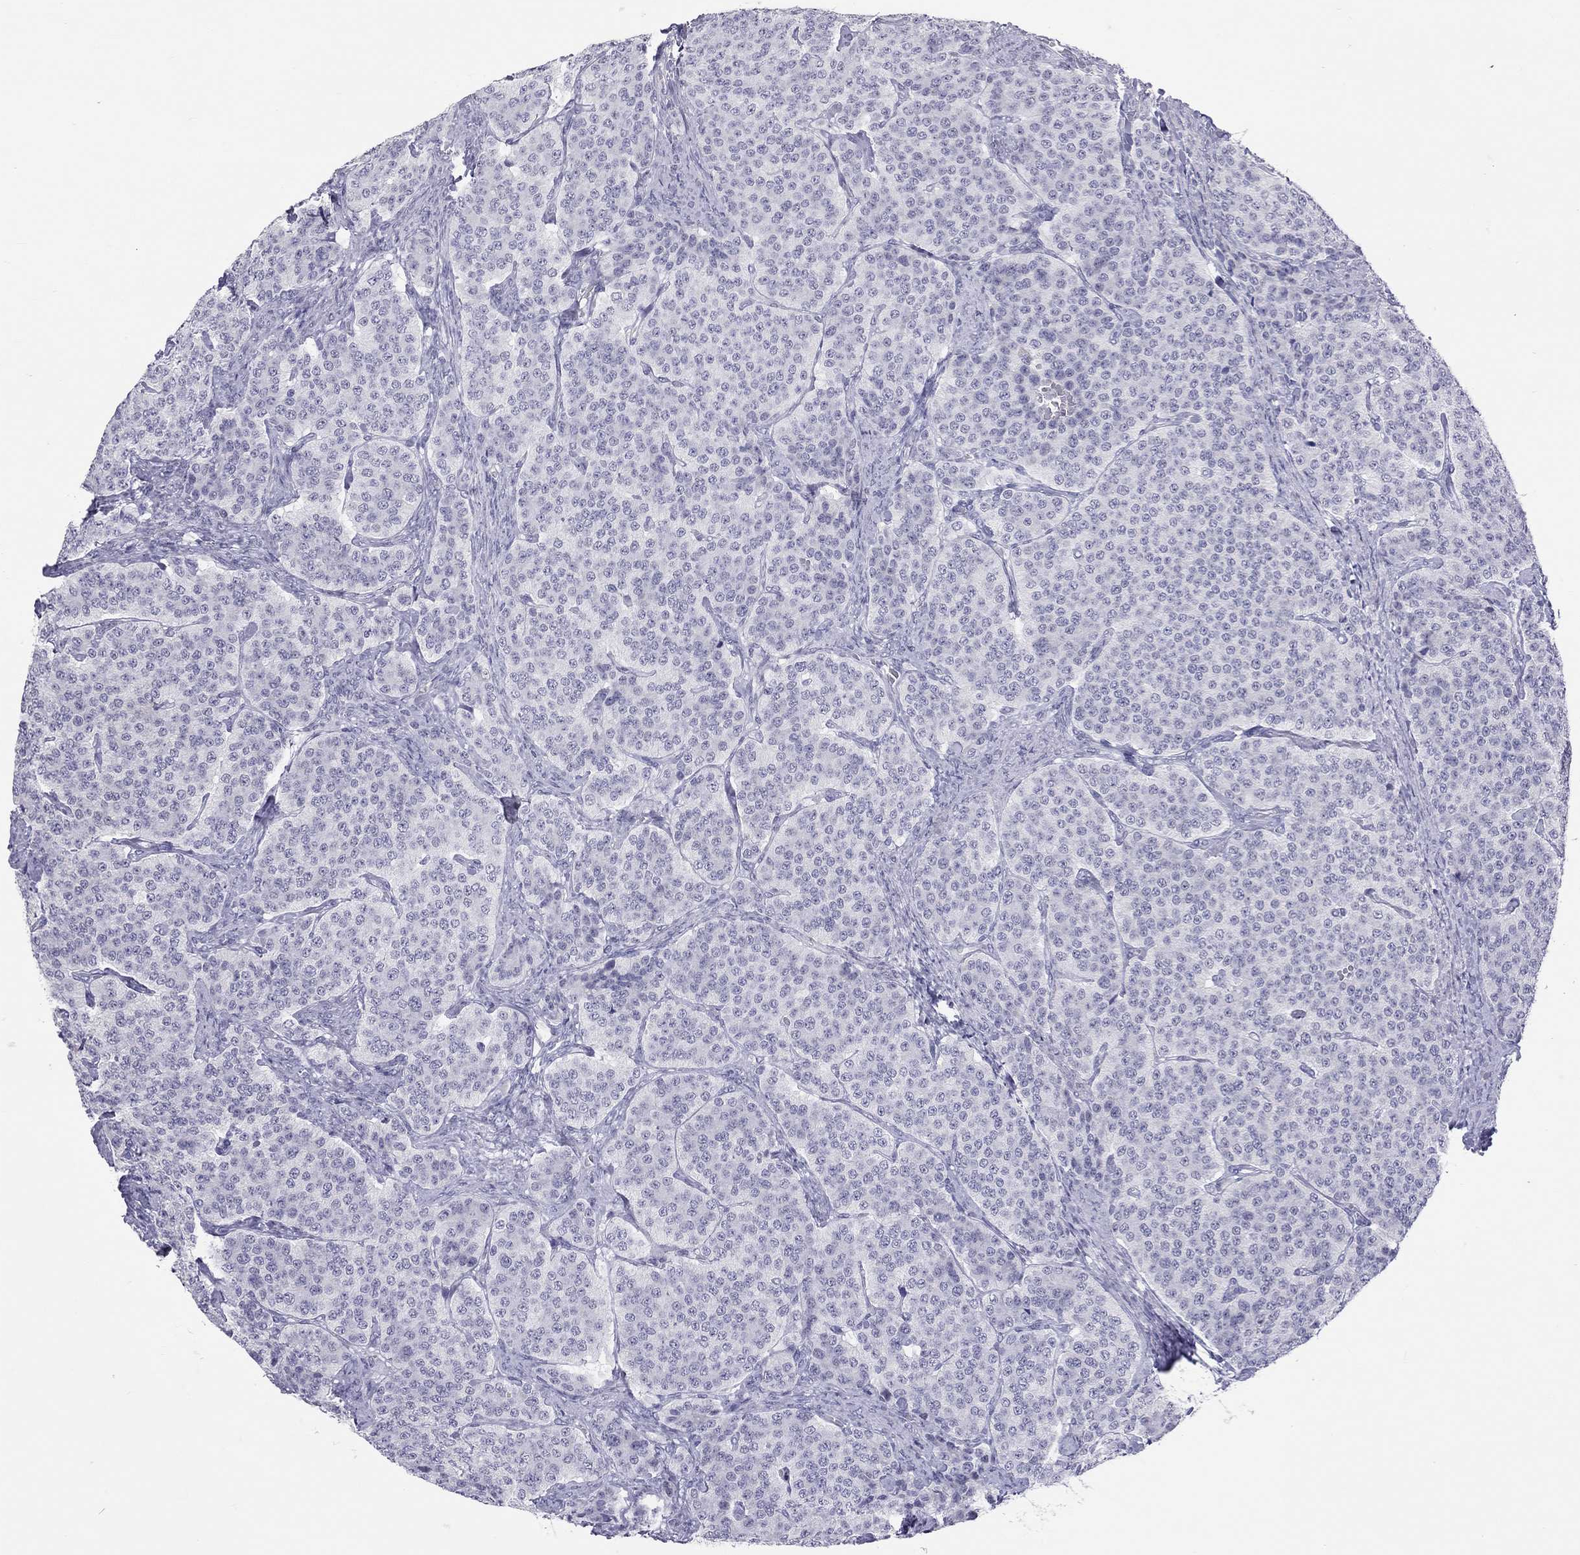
{"staining": {"intensity": "negative", "quantity": "none", "location": "none"}, "tissue": "carcinoid", "cell_type": "Tumor cells", "image_type": "cancer", "snomed": [{"axis": "morphology", "description": "Carcinoid, malignant, NOS"}, {"axis": "topography", "description": "Small intestine"}], "caption": "Tumor cells are negative for protein expression in human carcinoid (malignant).", "gene": "JHY", "patient": {"sex": "female", "age": 58}}